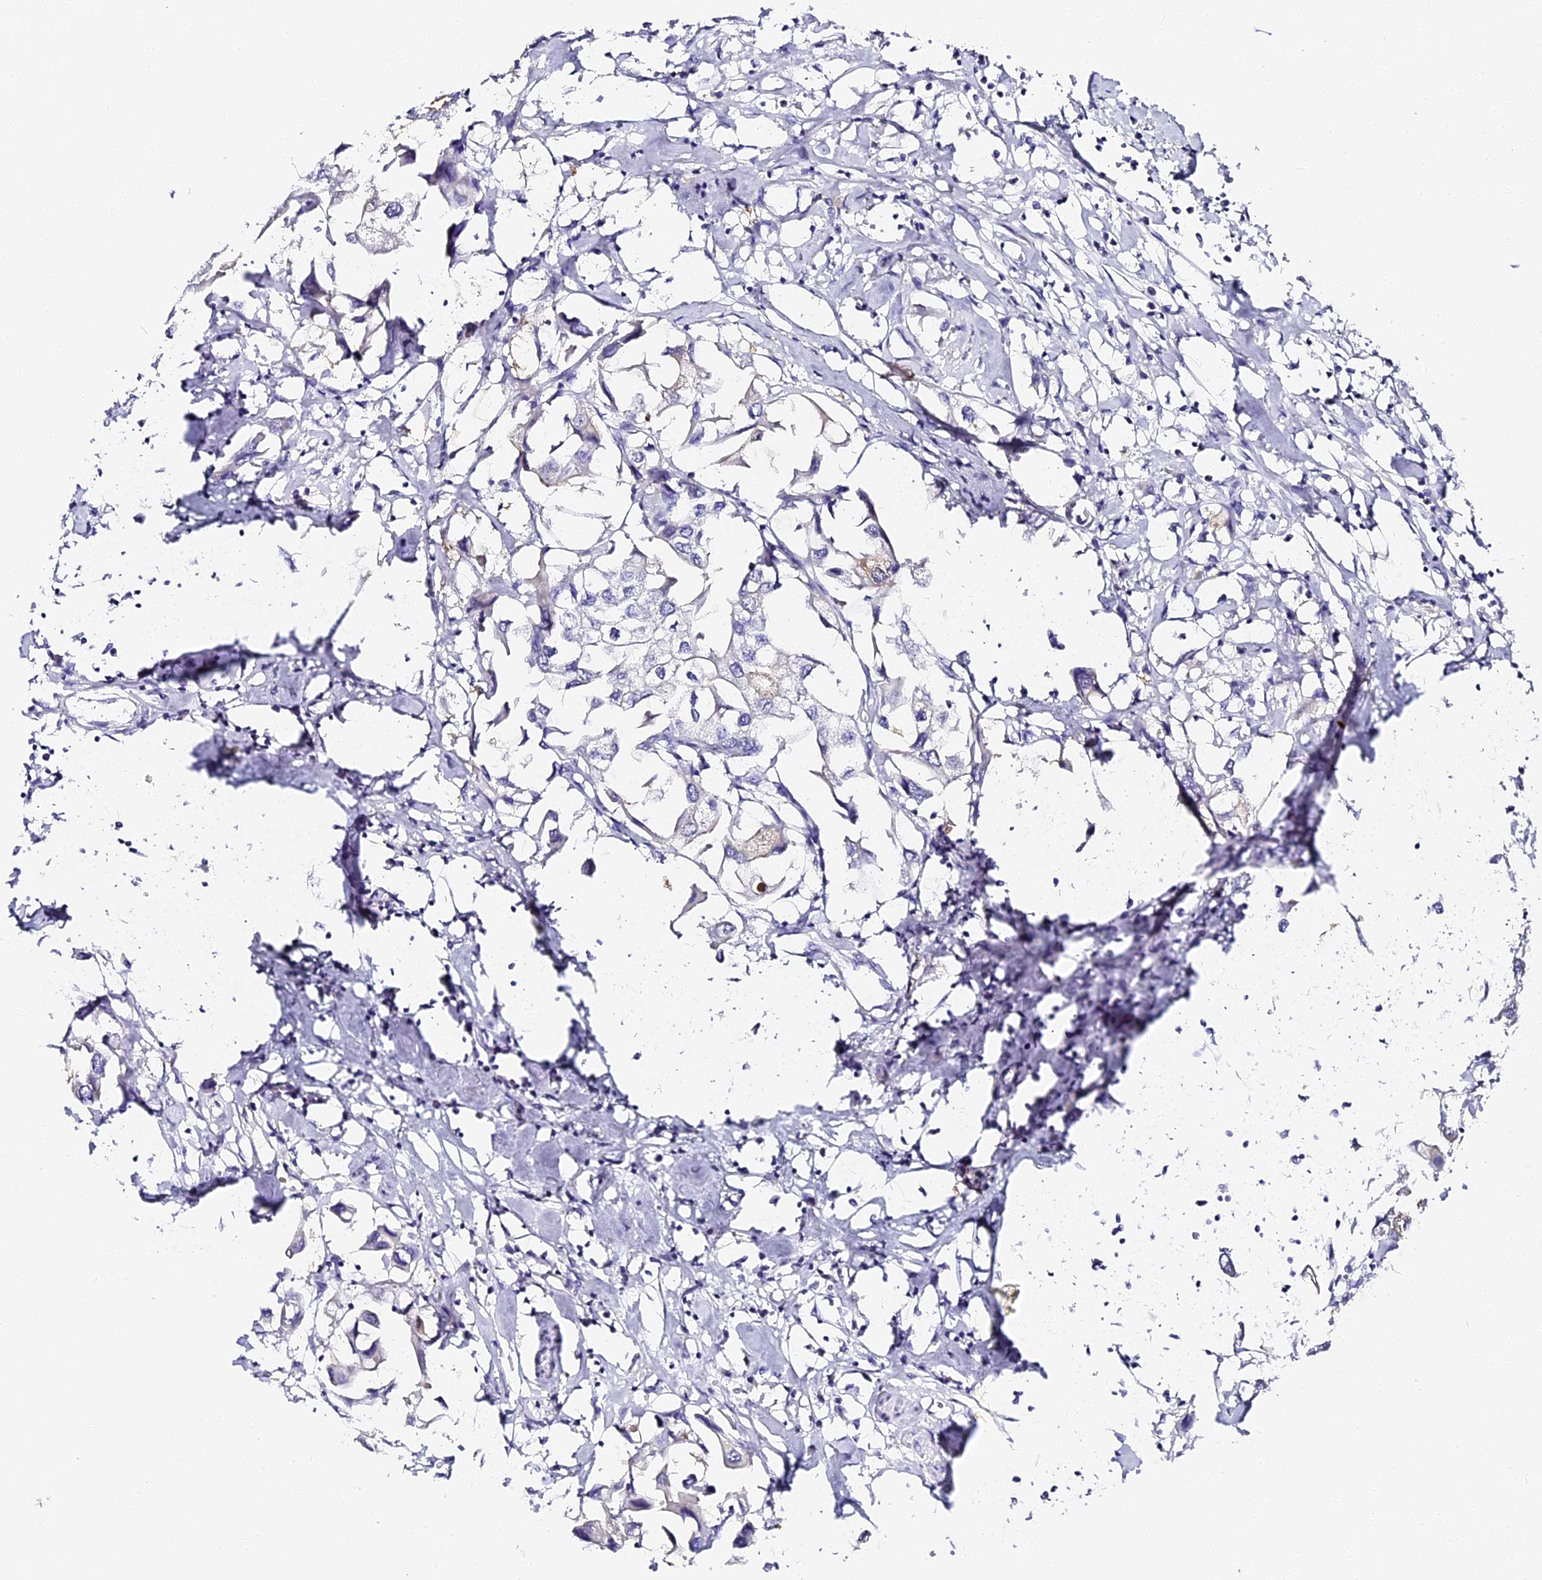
{"staining": {"intensity": "negative", "quantity": "none", "location": "none"}, "tissue": "urothelial cancer", "cell_type": "Tumor cells", "image_type": "cancer", "snomed": [{"axis": "morphology", "description": "Urothelial carcinoma, High grade"}, {"axis": "topography", "description": "Urinary bladder"}], "caption": "Immunohistochemical staining of human high-grade urothelial carcinoma displays no significant staining in tumor cells. (DAB immunohistochemistry, high magnification).", "gene": "VPS33B", "patient": {"sex": "male", "age": 64}}